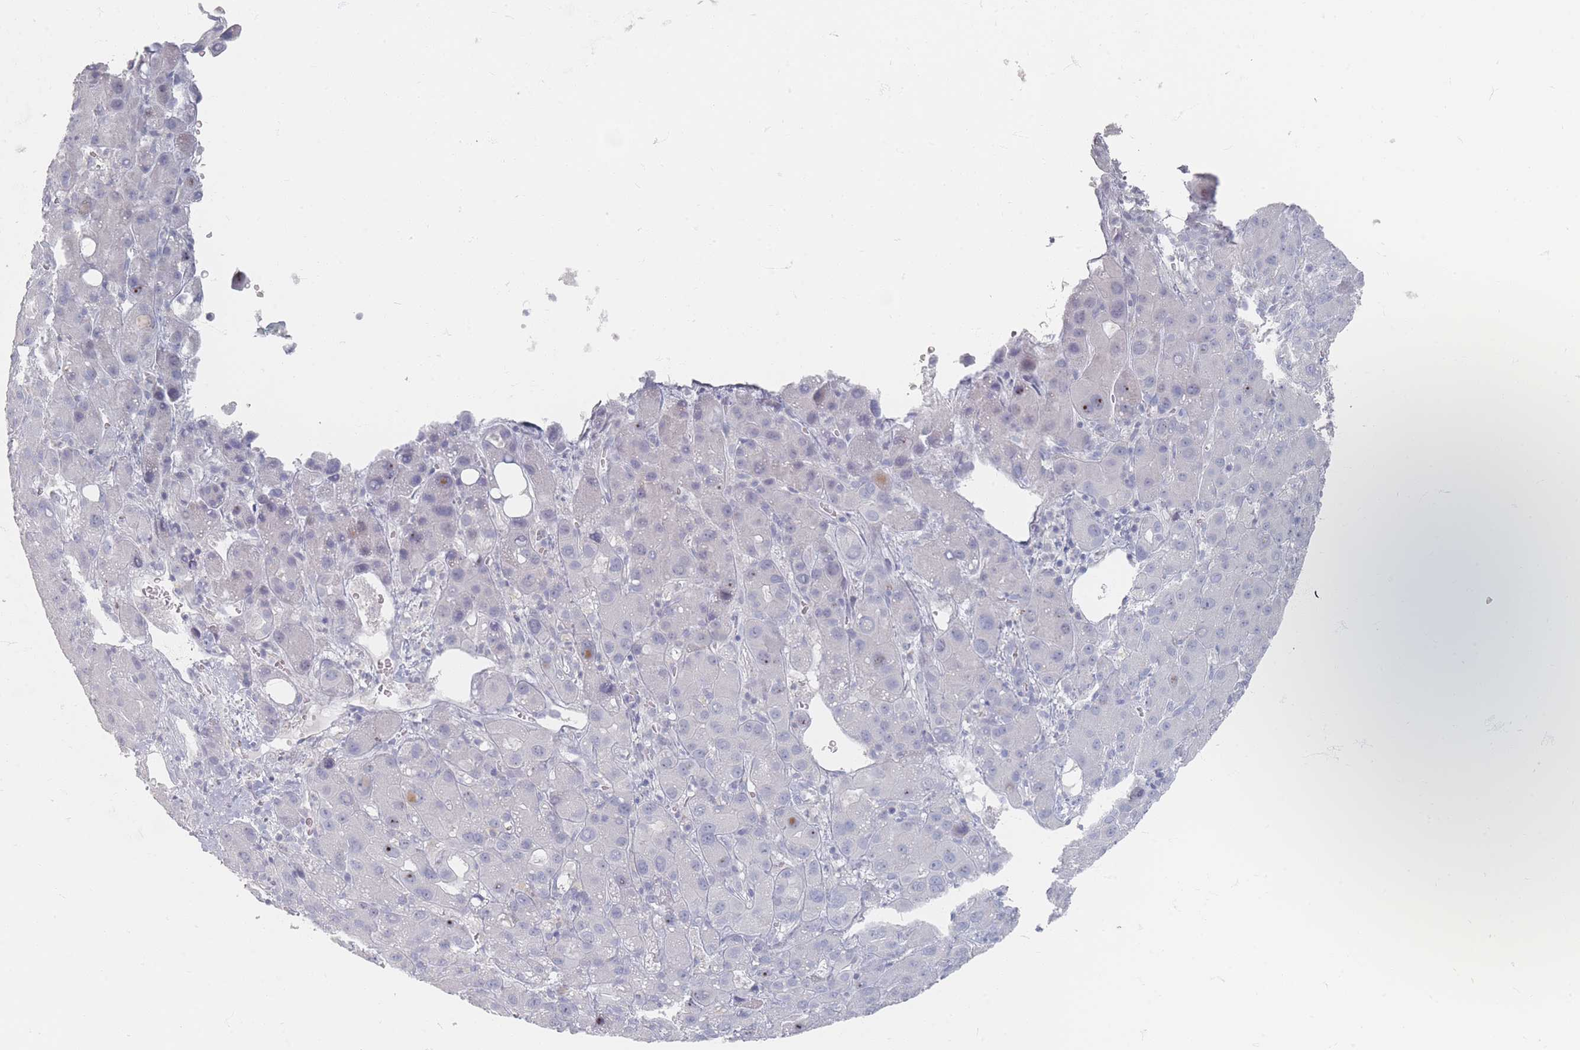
{"staining": {"intensity": "negative", "quantity": "none", "location": "none"}, "tissue": "liver cancer", "cell_type": "Tumor cells", "image_type": "cancer", "snomed": [{"axis": "morphology", "description": "Carcinoma, Hepatocellular, NOS"}, {"axis": "topography", "description": "Liver"}], "caption": "Immunohistochemical staining of human liver hepatocellular carcinoma demonstrates no significant positivity in tumor cells. (Stains: DAB (3,3'-diaminobenzidine) immunohistochemistry (IHC) with hematoxylin counter stain, Microscopy: brightfield microscopy at high magnification).", "gene": "CD37", "patient": {"sex": "male", "age": 55}}